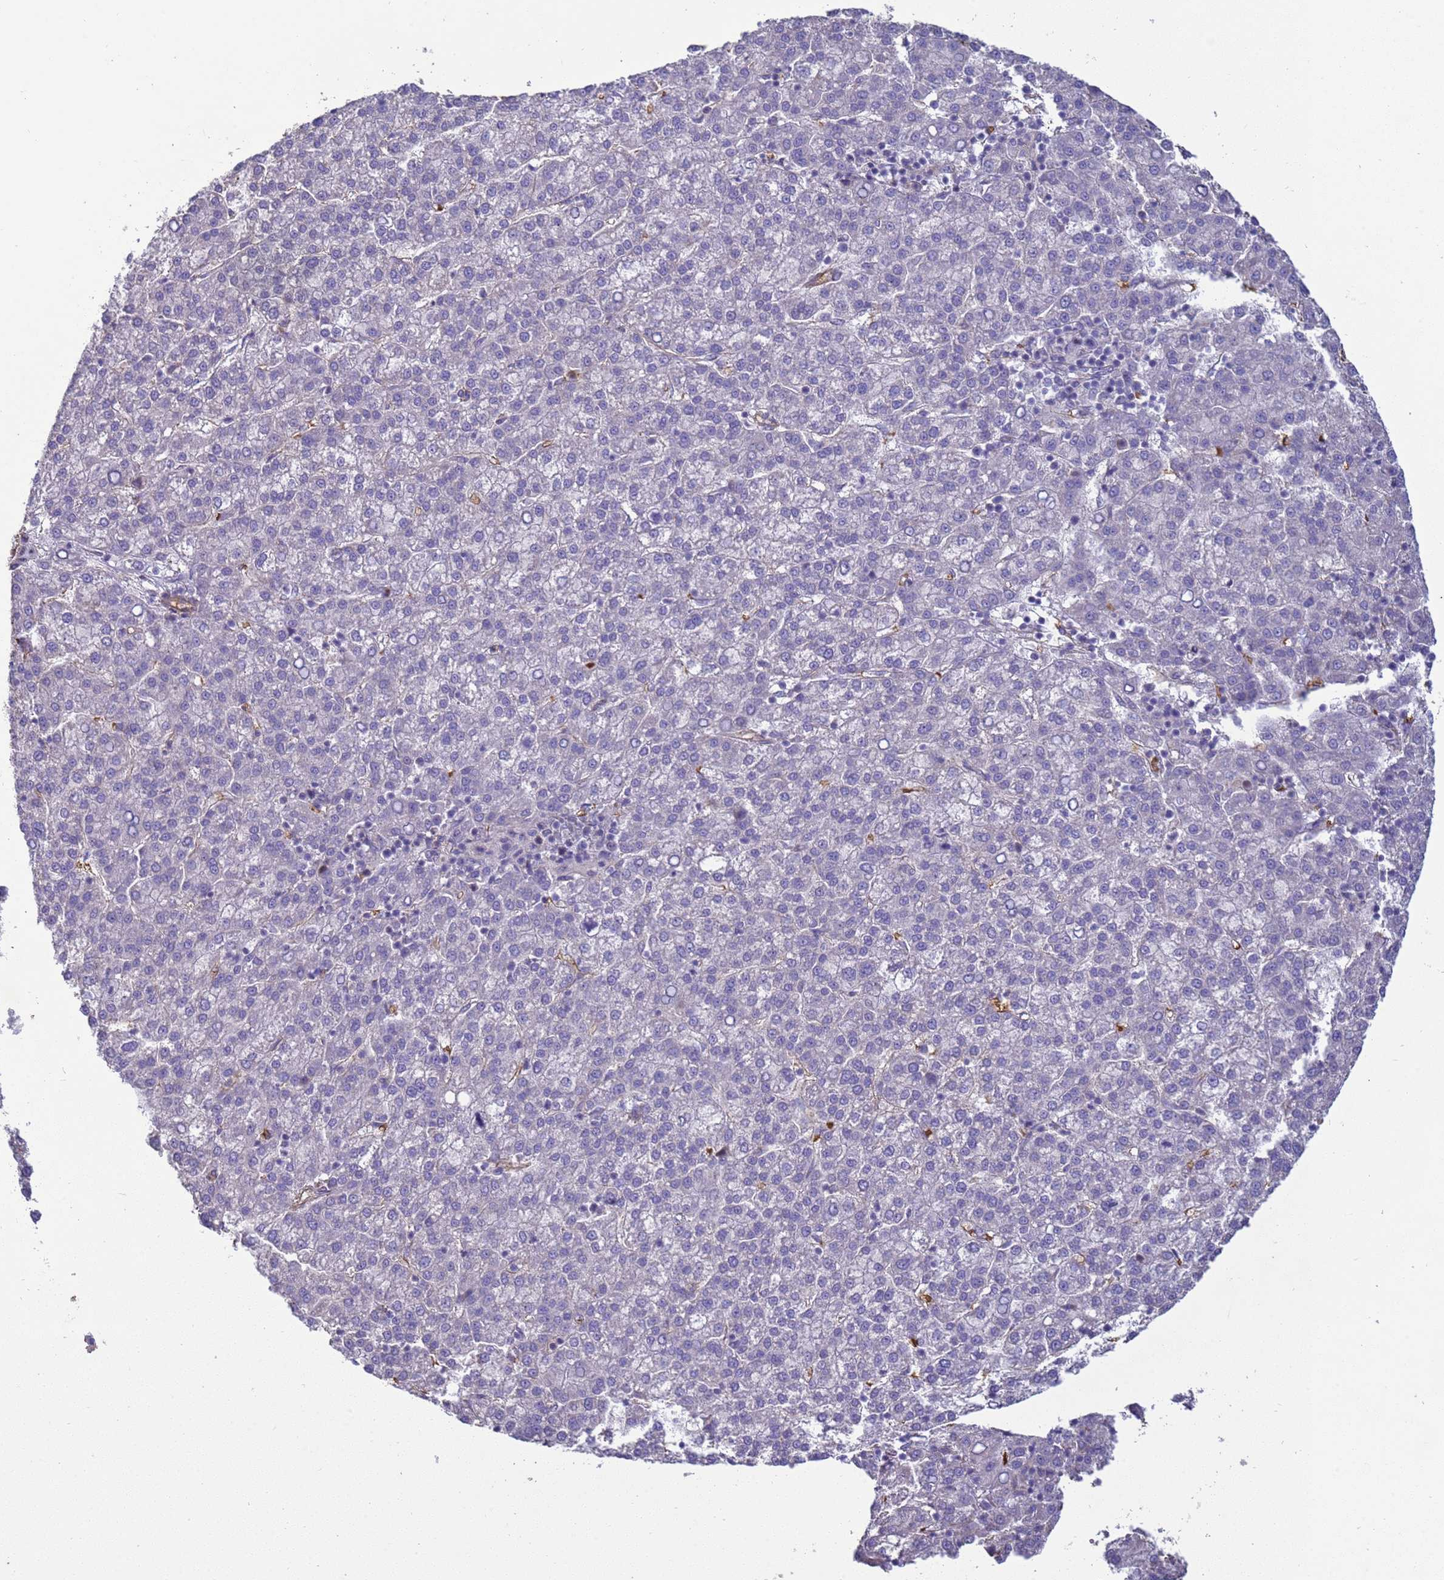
{"staining": {"intensity": "negative", "quantity": "none", "location": "none"}, "tissue": "liver cancer", "cell_type": "Tumor cells", "image_type": "cancer", "snomed": [{"axis": "morphology", "description": "Carcinoma, Hepatocellular, NOS"}, {"axis": "topography", "description": "Liver"}], "caption": "Tumor cells show no significant staining in liver cancer. Brightfield microscopy of IHC stained with DAB (3,3'-diaminobenzidine) (brown) and hematoxylin (blue), captured at high magnification.", "gene": "SGIP1", "patient": {"sex": "female", "age": 58}}